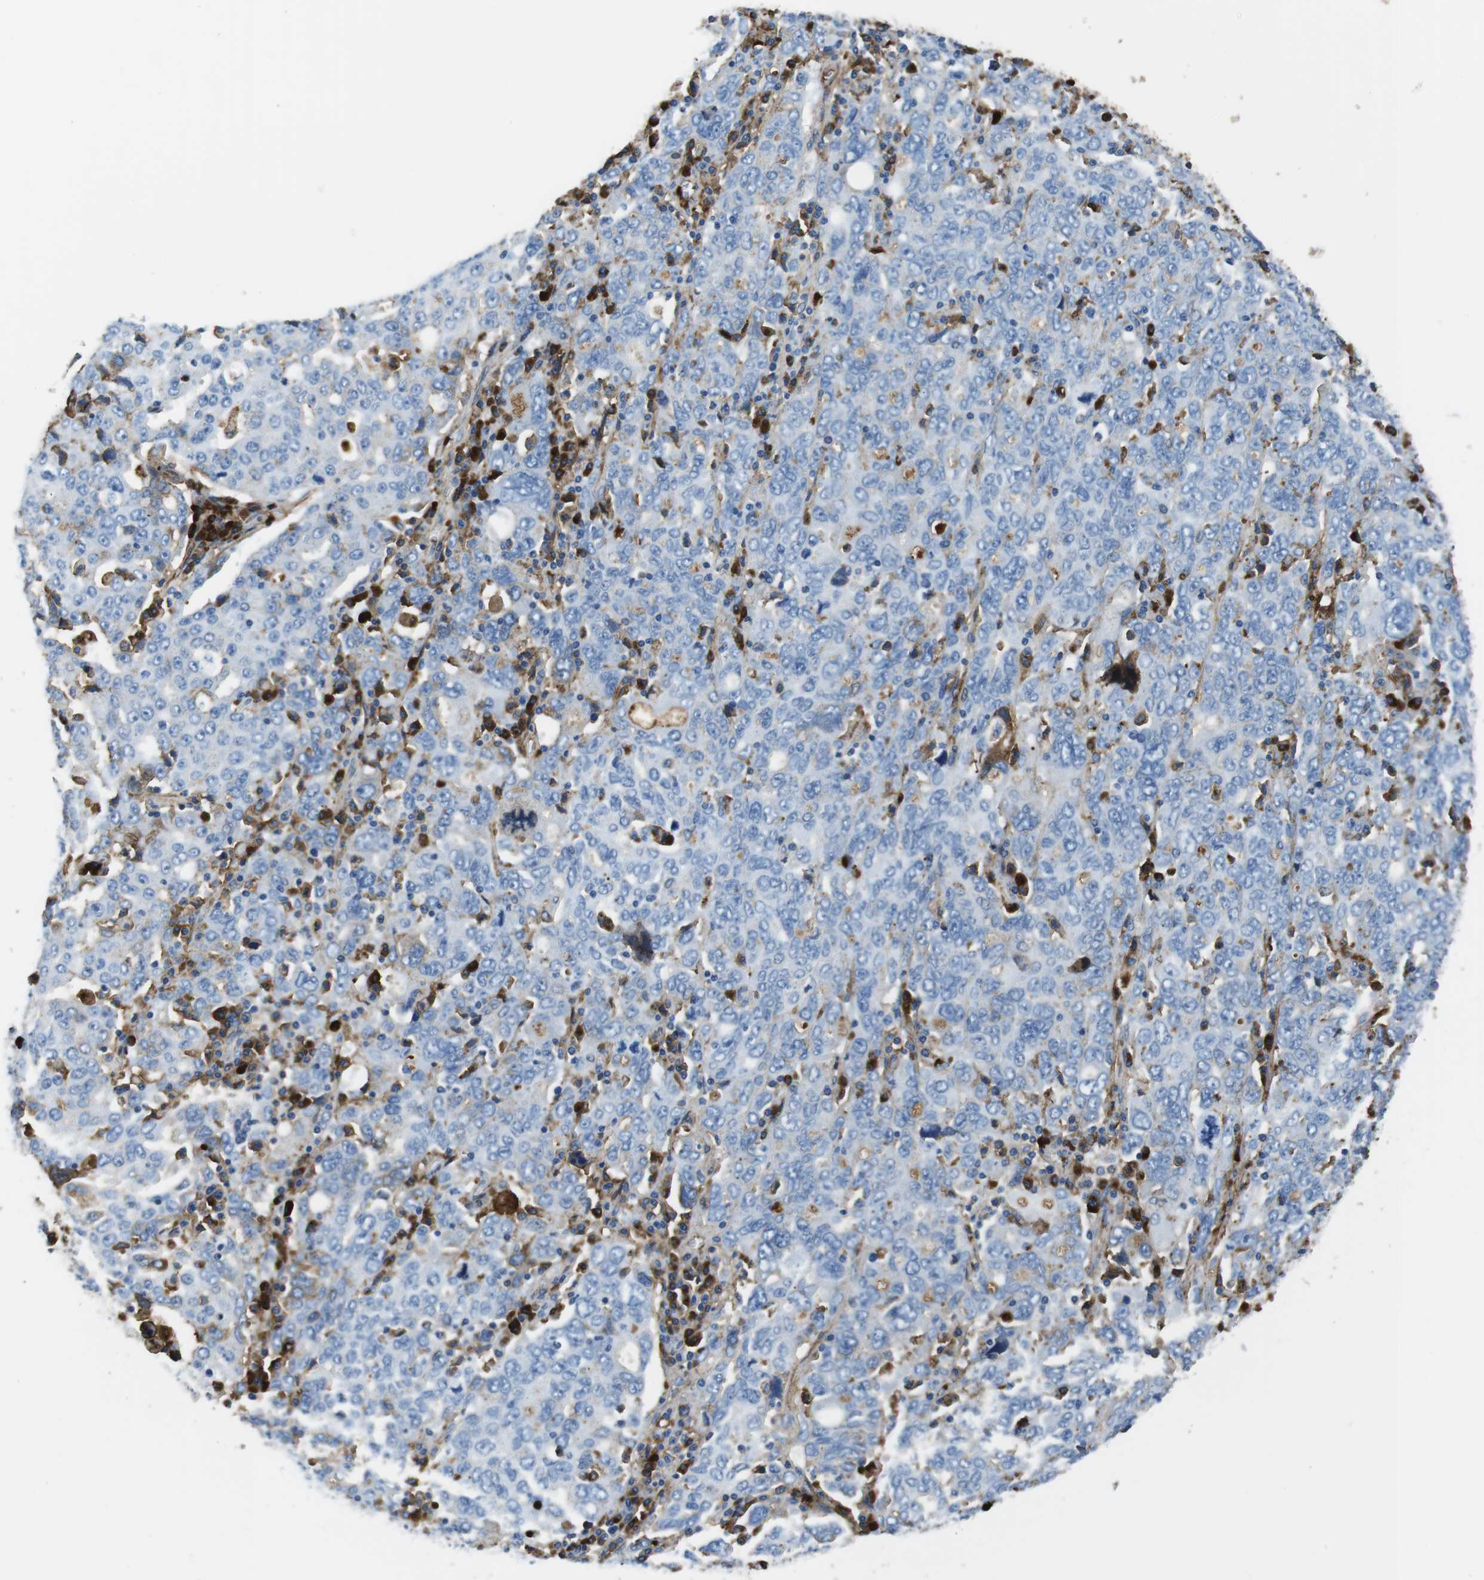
{"staining": {"intensity": "negative", "quantity": "none", "location": "none"}, "tissue": "ovarian cancer", "cell_type": "Tumor cells", "image_type": "cancer", "snomed": [{"axis": "morphology", "description": "Carcinoma, endometroid"}, {"axis": "topography", "description": "Ovary"}], "caption": "There is no significant expression in tumor cells of ovarian cancer.", "gene": "IGKC", "patient": {"sex": "female", "age": 62}}